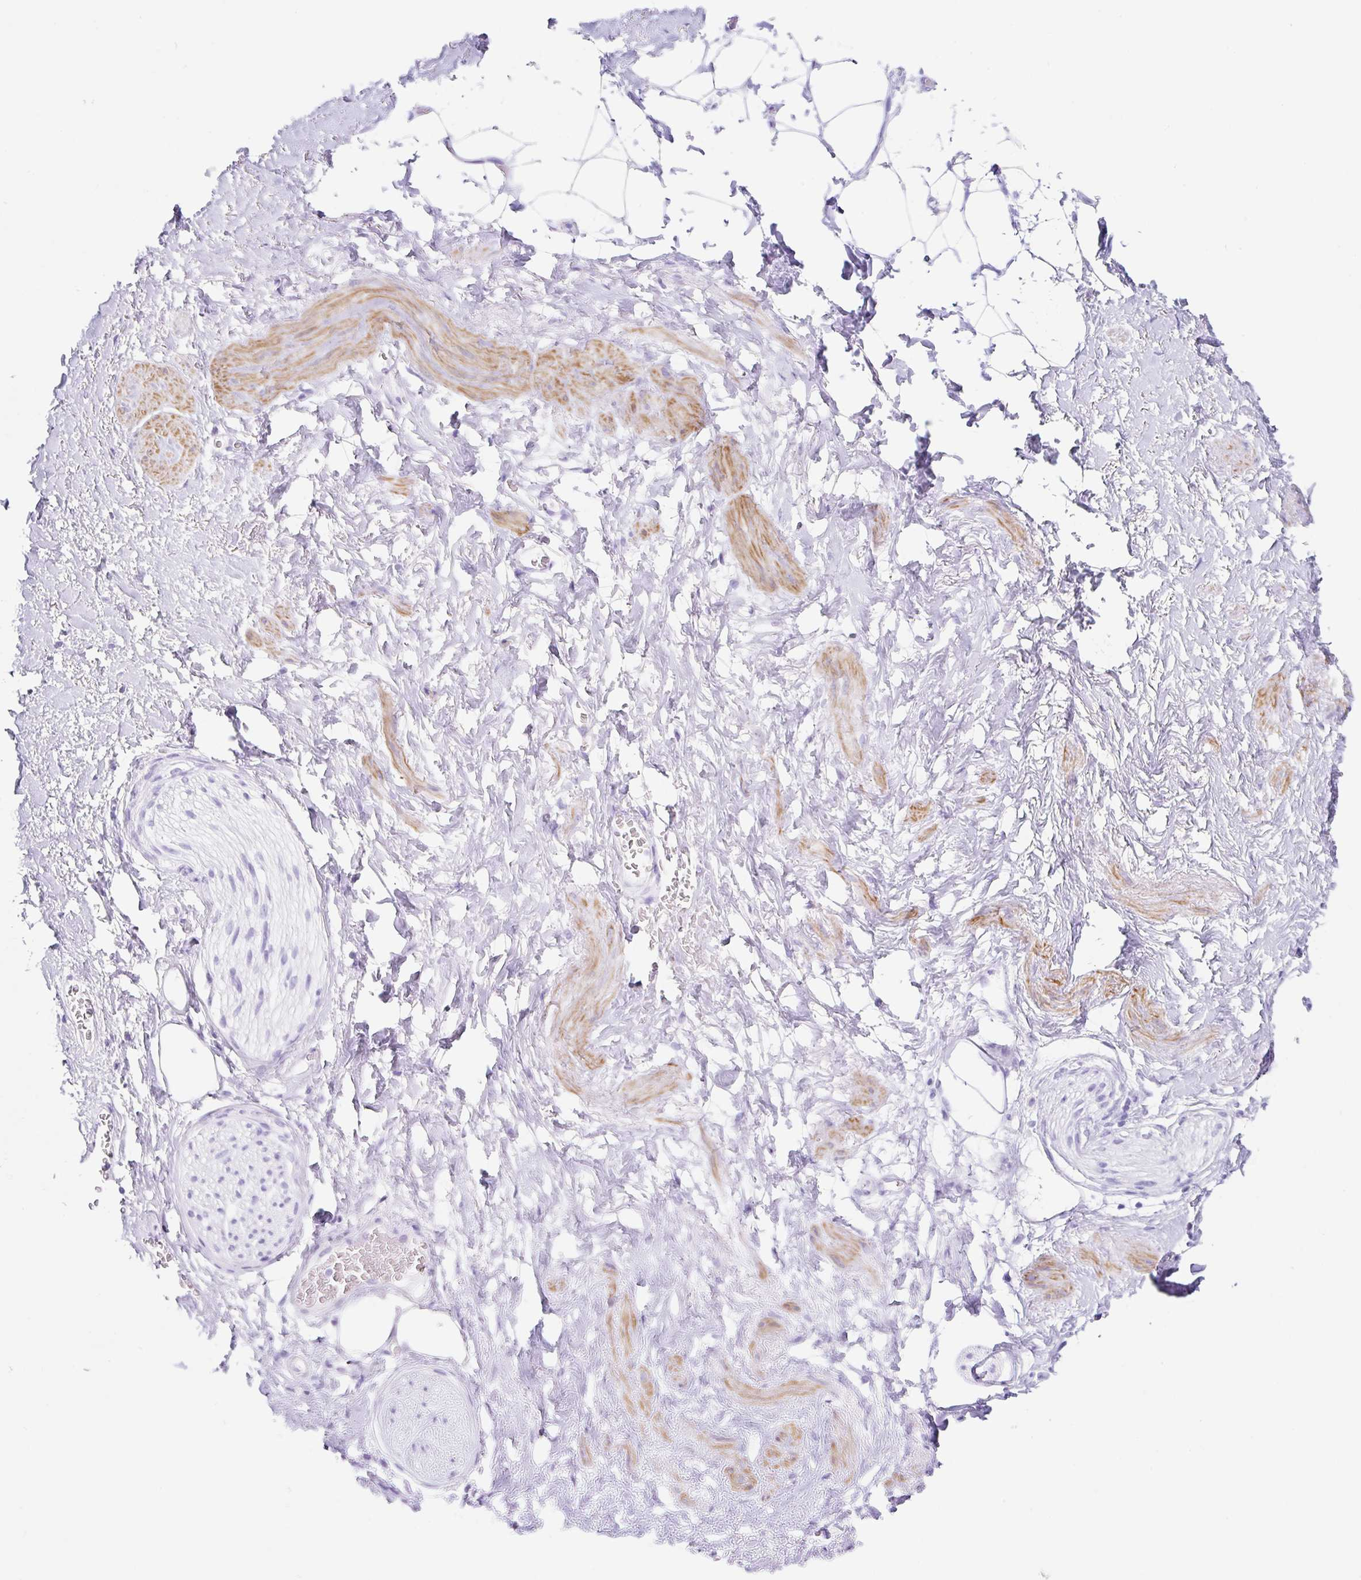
{"staining": {"intensity": "negative", "quantity": "none", "location": "none"}, "tissue": "adipose tissue", "cell_type": "Adipocytes", "image_type": "normal", "snomed": [{"axis": "morphology", "description": "Normal tissue, NOS"}, {"axis": "topography", "description": "Vagina"}, {"axis": "topography", "description": "Peripheral nerve tissue"}], "caption": "Immunohistochemistry (IHC) of unremarkable human adipose tissue shows no staining in adipocytes. (DAB (3,3'-diaminobenzidine) IHC with hematoxylin counter stain).", "gene": "CLDND2", "patient": {"sex": "female", "age": 71}}